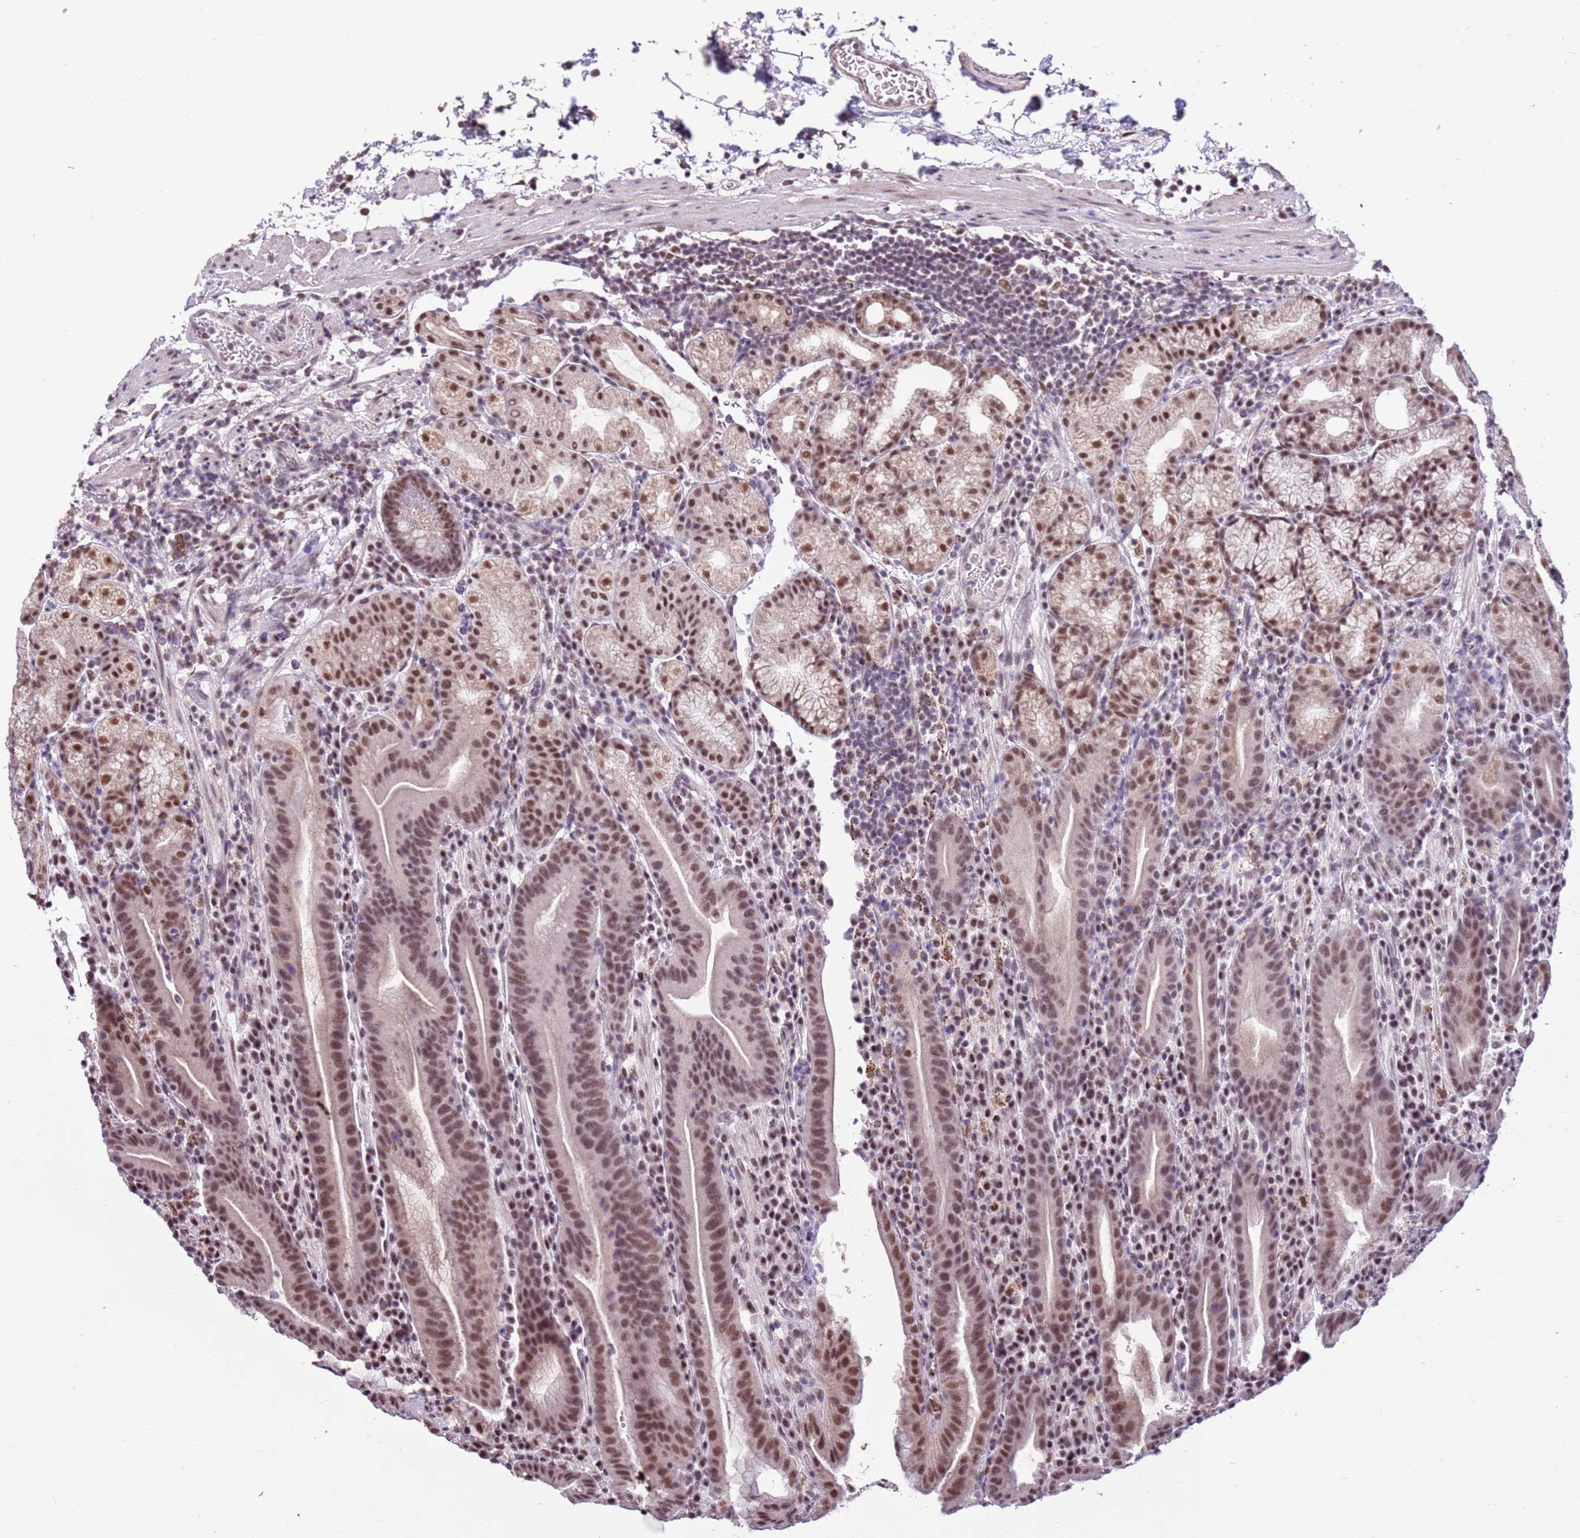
{"staining": {"intensity": "moderate", "quantity": ">75%", "location": "nuclear"}, "tissue": "stomach", "cell_type": "Glandular cells", "image_type": "normal", "snomed": [{"axis": "morphology", "description": "Normal tissue, NOS"}, {"axis": "morphology", "description": "Inflammation, NOS"}, {"axis": "topography", "description": "Stomach"}], "caption": "DAB (3,3'-diaminobenzidine) immunohistochemical staining of unremarkable stomach exhibits moderate nuclear protein staining in about >75% of glandular cells.", "gene": "AKAP8L", "patient": {"sex": "male", "age": 79}}